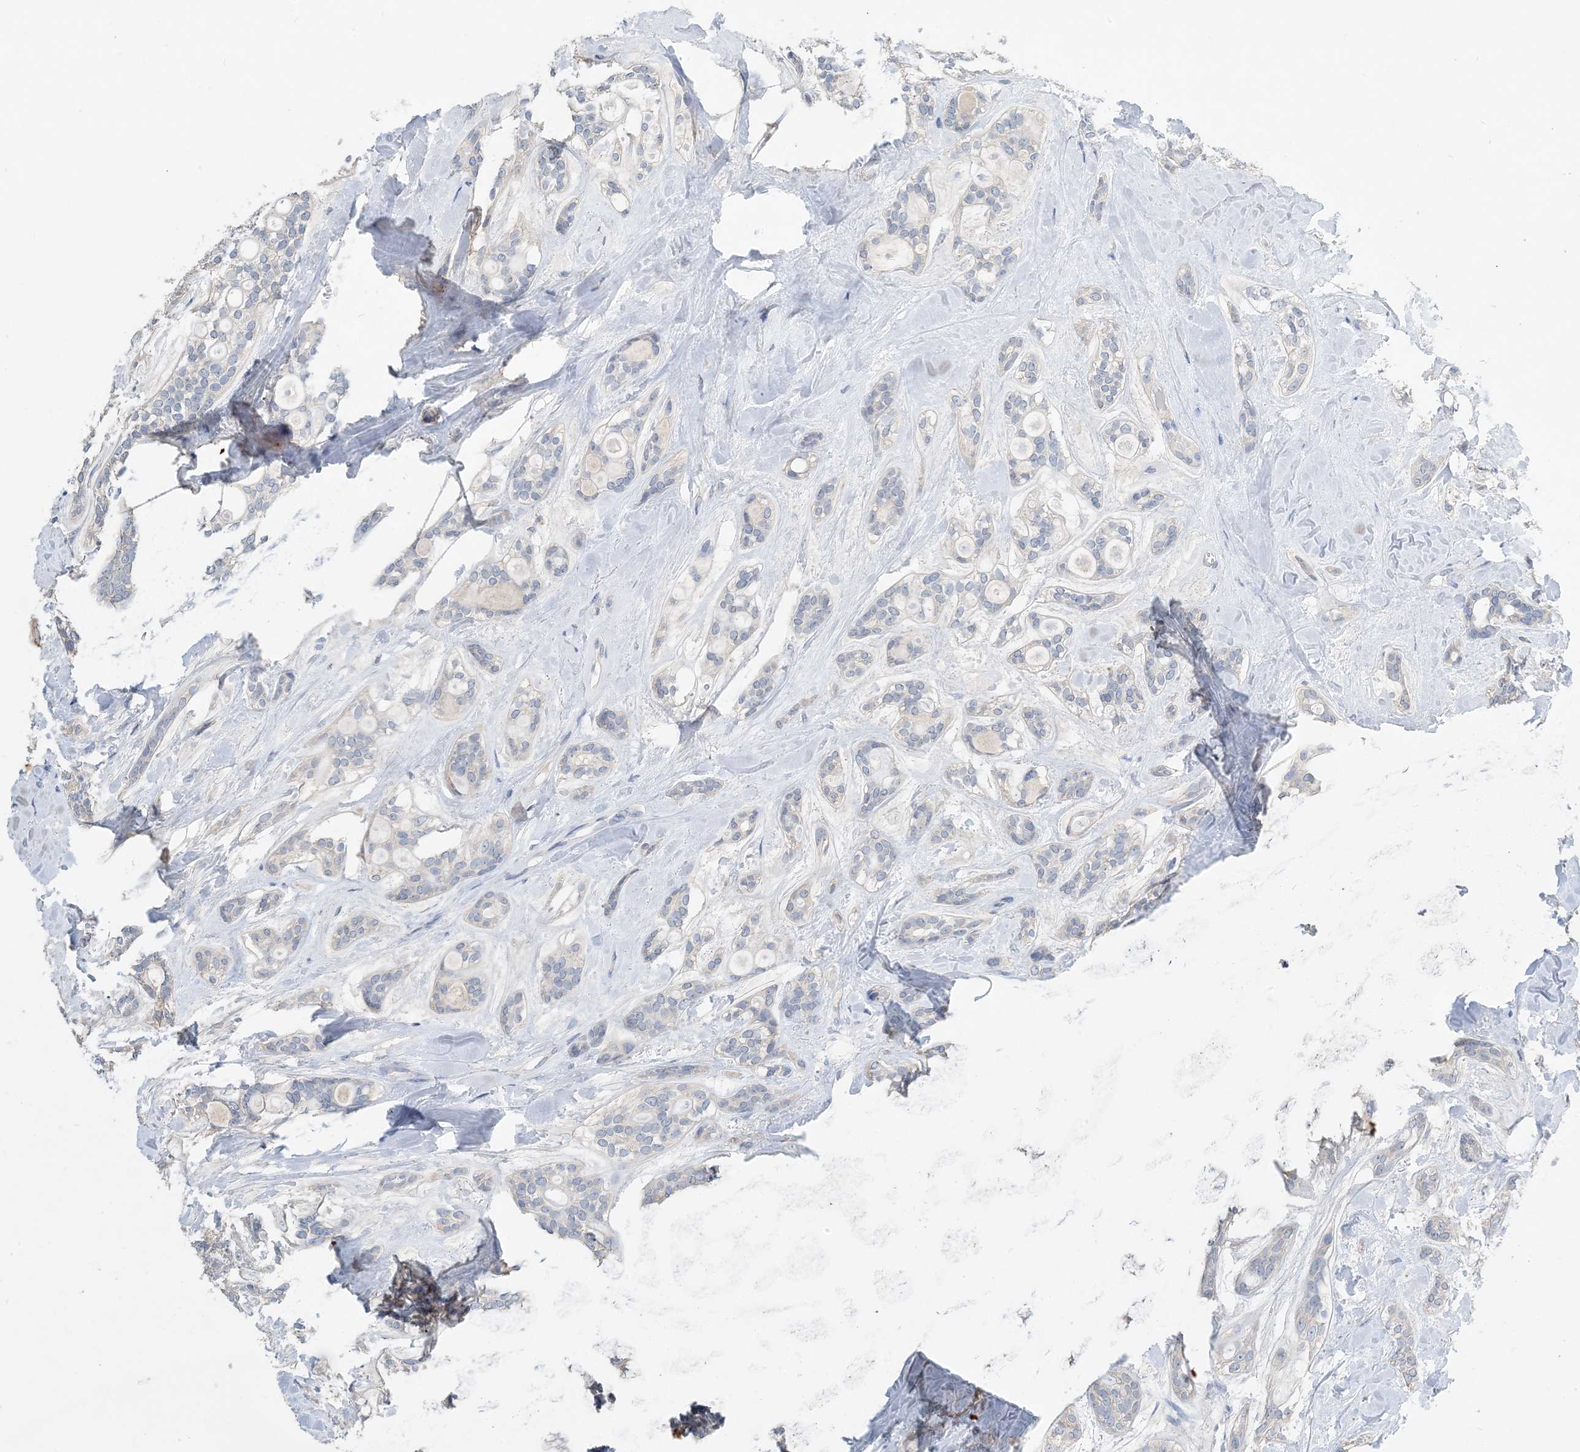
{"staining": {"intensity": "negative", "quantity": "none", "location": "none"}, "tissue": "head and neck cancer", "cell_type": "Tumor cells", "image_type": "cancer", "snomed": [{"axis": "morphology", "description": "Adenocarcinoma, NOS"}, {"axis": "topography", "description": "Head-Neck"}], "caption": "Photomicrograph shows no significant protein positivity in tumor cells of head and neck cancer.", "gene": "KPRP", "patient": {"sex": "male", "age": 66}}